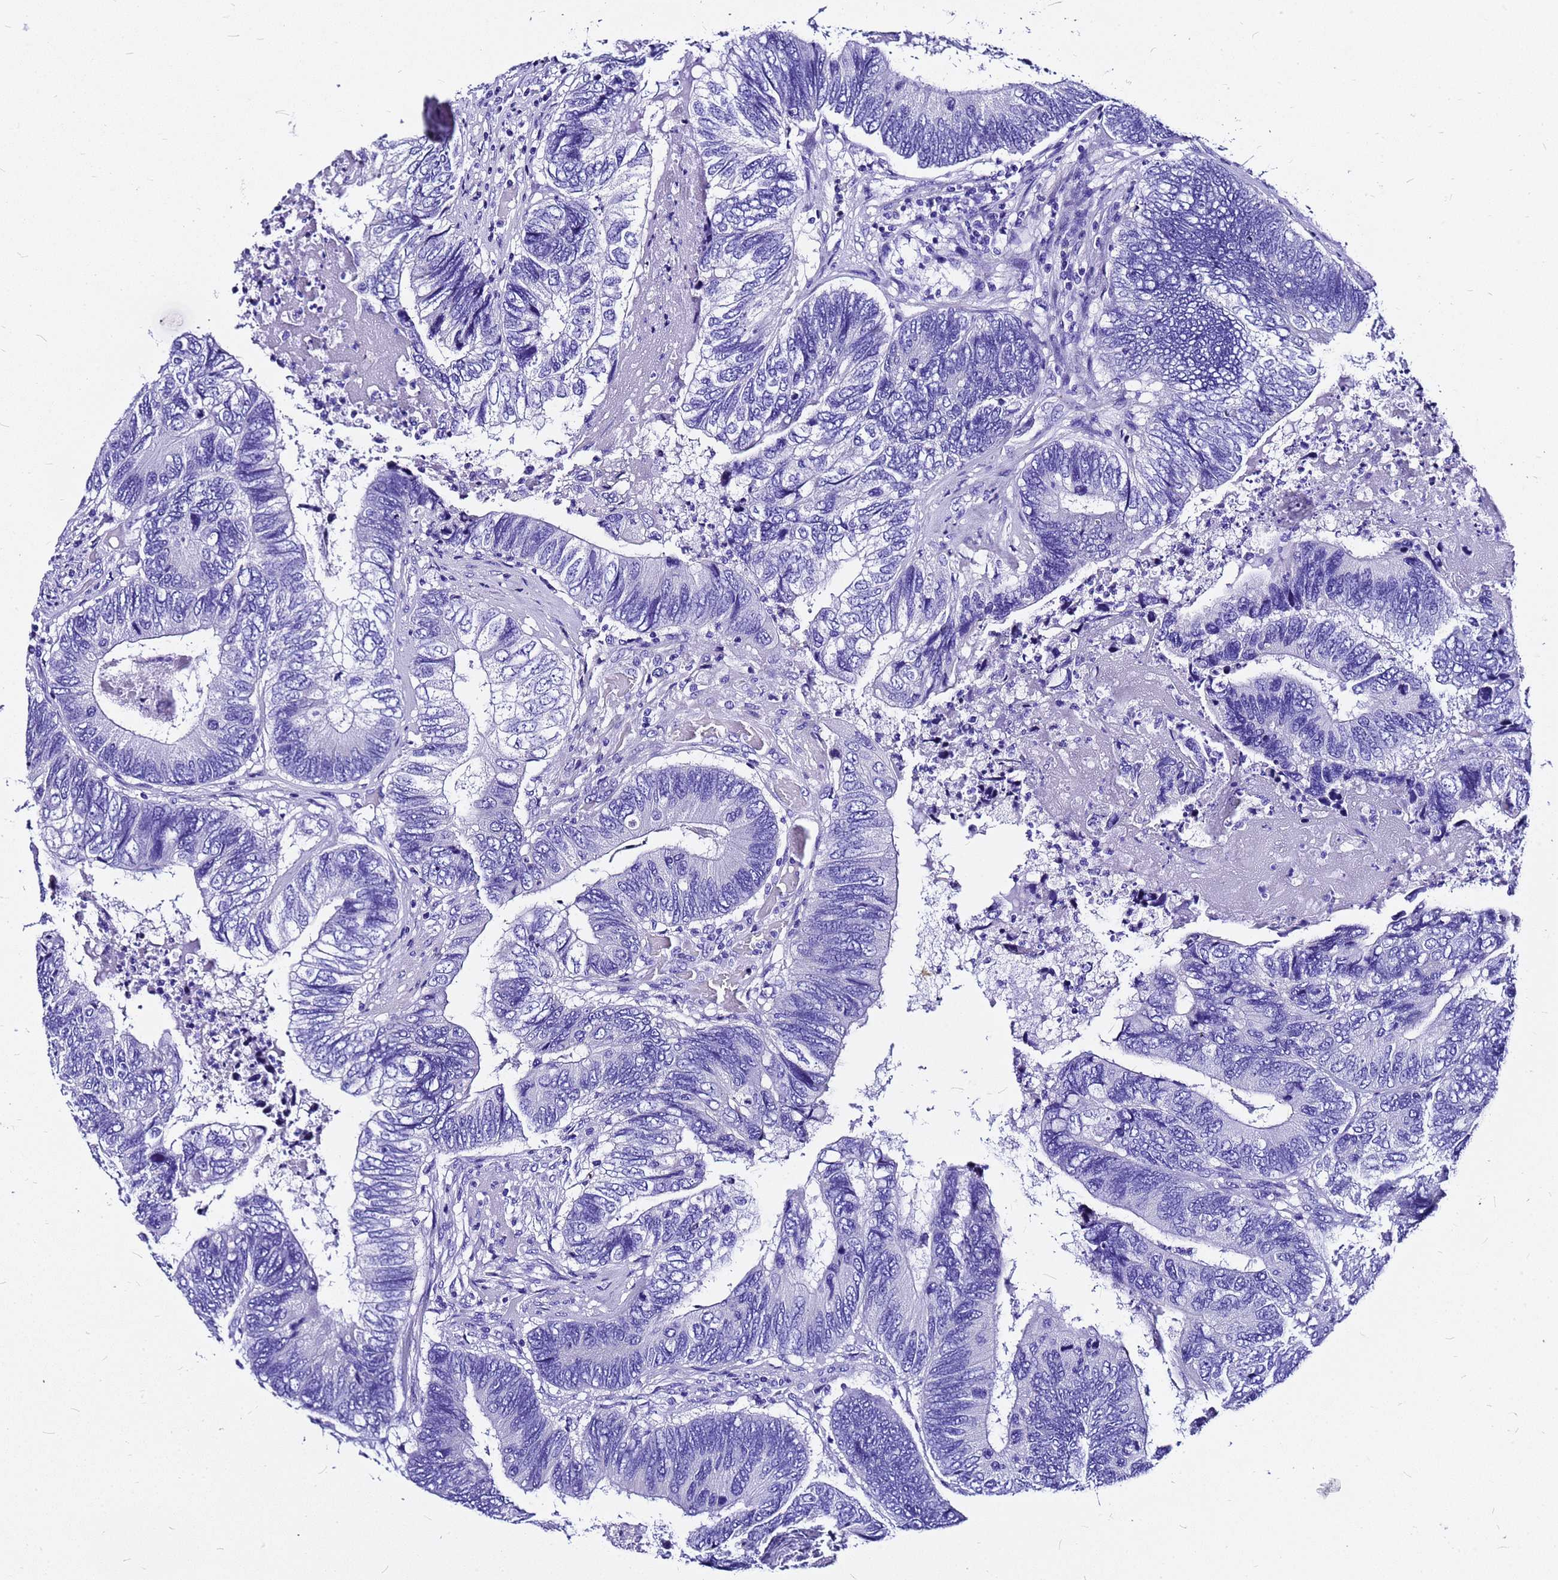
{"staining": {"intensity": "negative", "quantity": "none", "location": "none"}, "tissue": "colorectal cancer", "cell_type": "Tumor cells", "image_type": "cancer", "snomed": [{"axis": "morphology", "description": "Adenocarcinoma, NOS"}, {"axis": "topography", "description": "Colon"}], "caption": "Adenocarcinoma (colorectal) was stained to show a protein in brown. There is no significant staining in tumor cells.", "gene": "HERC4", "patient": {"sex": "female", "age": 67}}